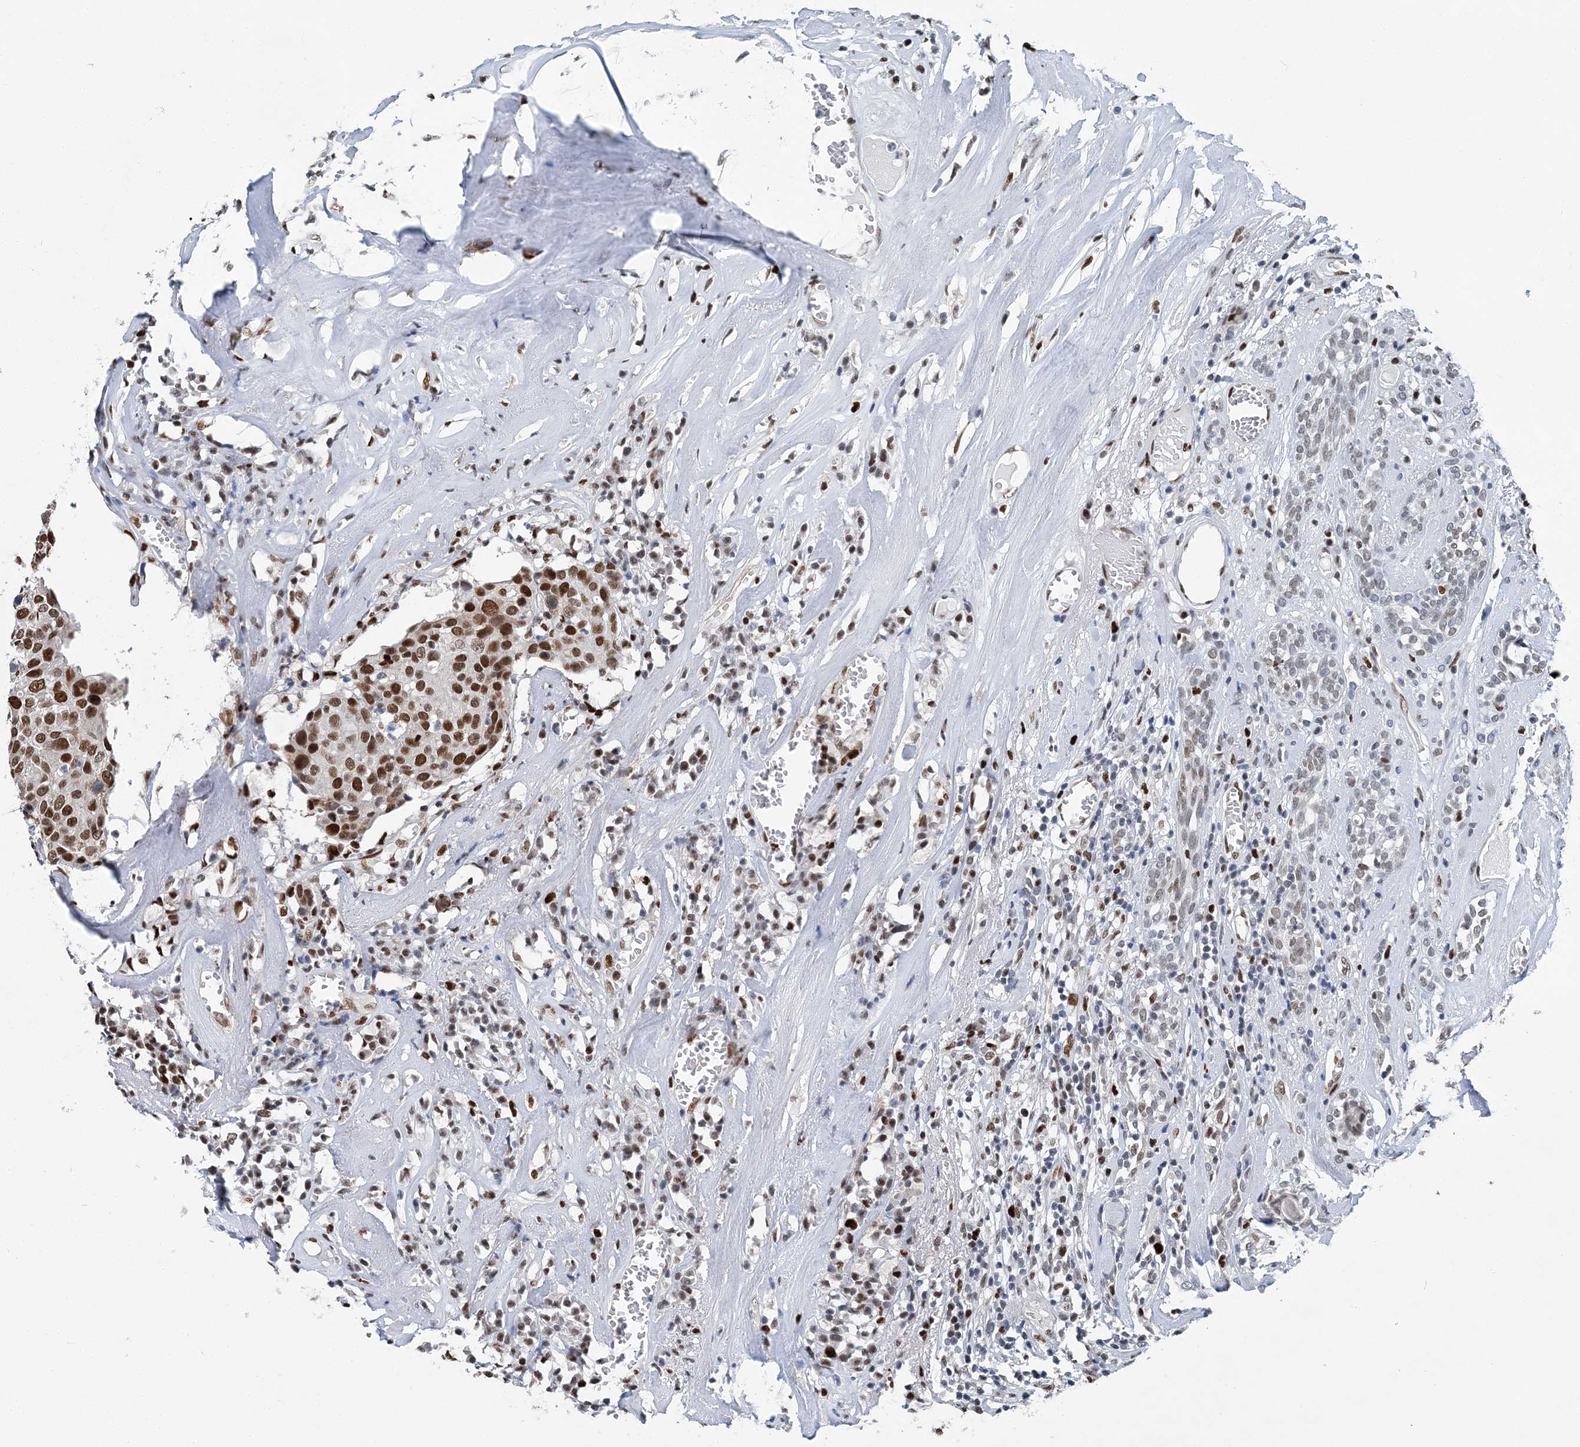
{"staining": {"intensity": "strong", "quantity": ">75%", "location": "nuclear"}, "tissue": "head and neck cancer", "cell_type": "Tumor cells", "image_type": "cancer", "snomed": [{"axis": "morphology", "description": "Adenocarcinoma, NOS"}, {"axis": "topography", "description": "Salivary gland"}, {"axis": "topography", "description": "Head-Neck"}], "caption": "Head and neck adenocarcinoma tissue demonstrates strong nuclear expression in approximately >75% of tumor cells, visualized by immunohistochemistry.", "gene": "HAT1", "patient": {"sex": "female", "age": 65}}